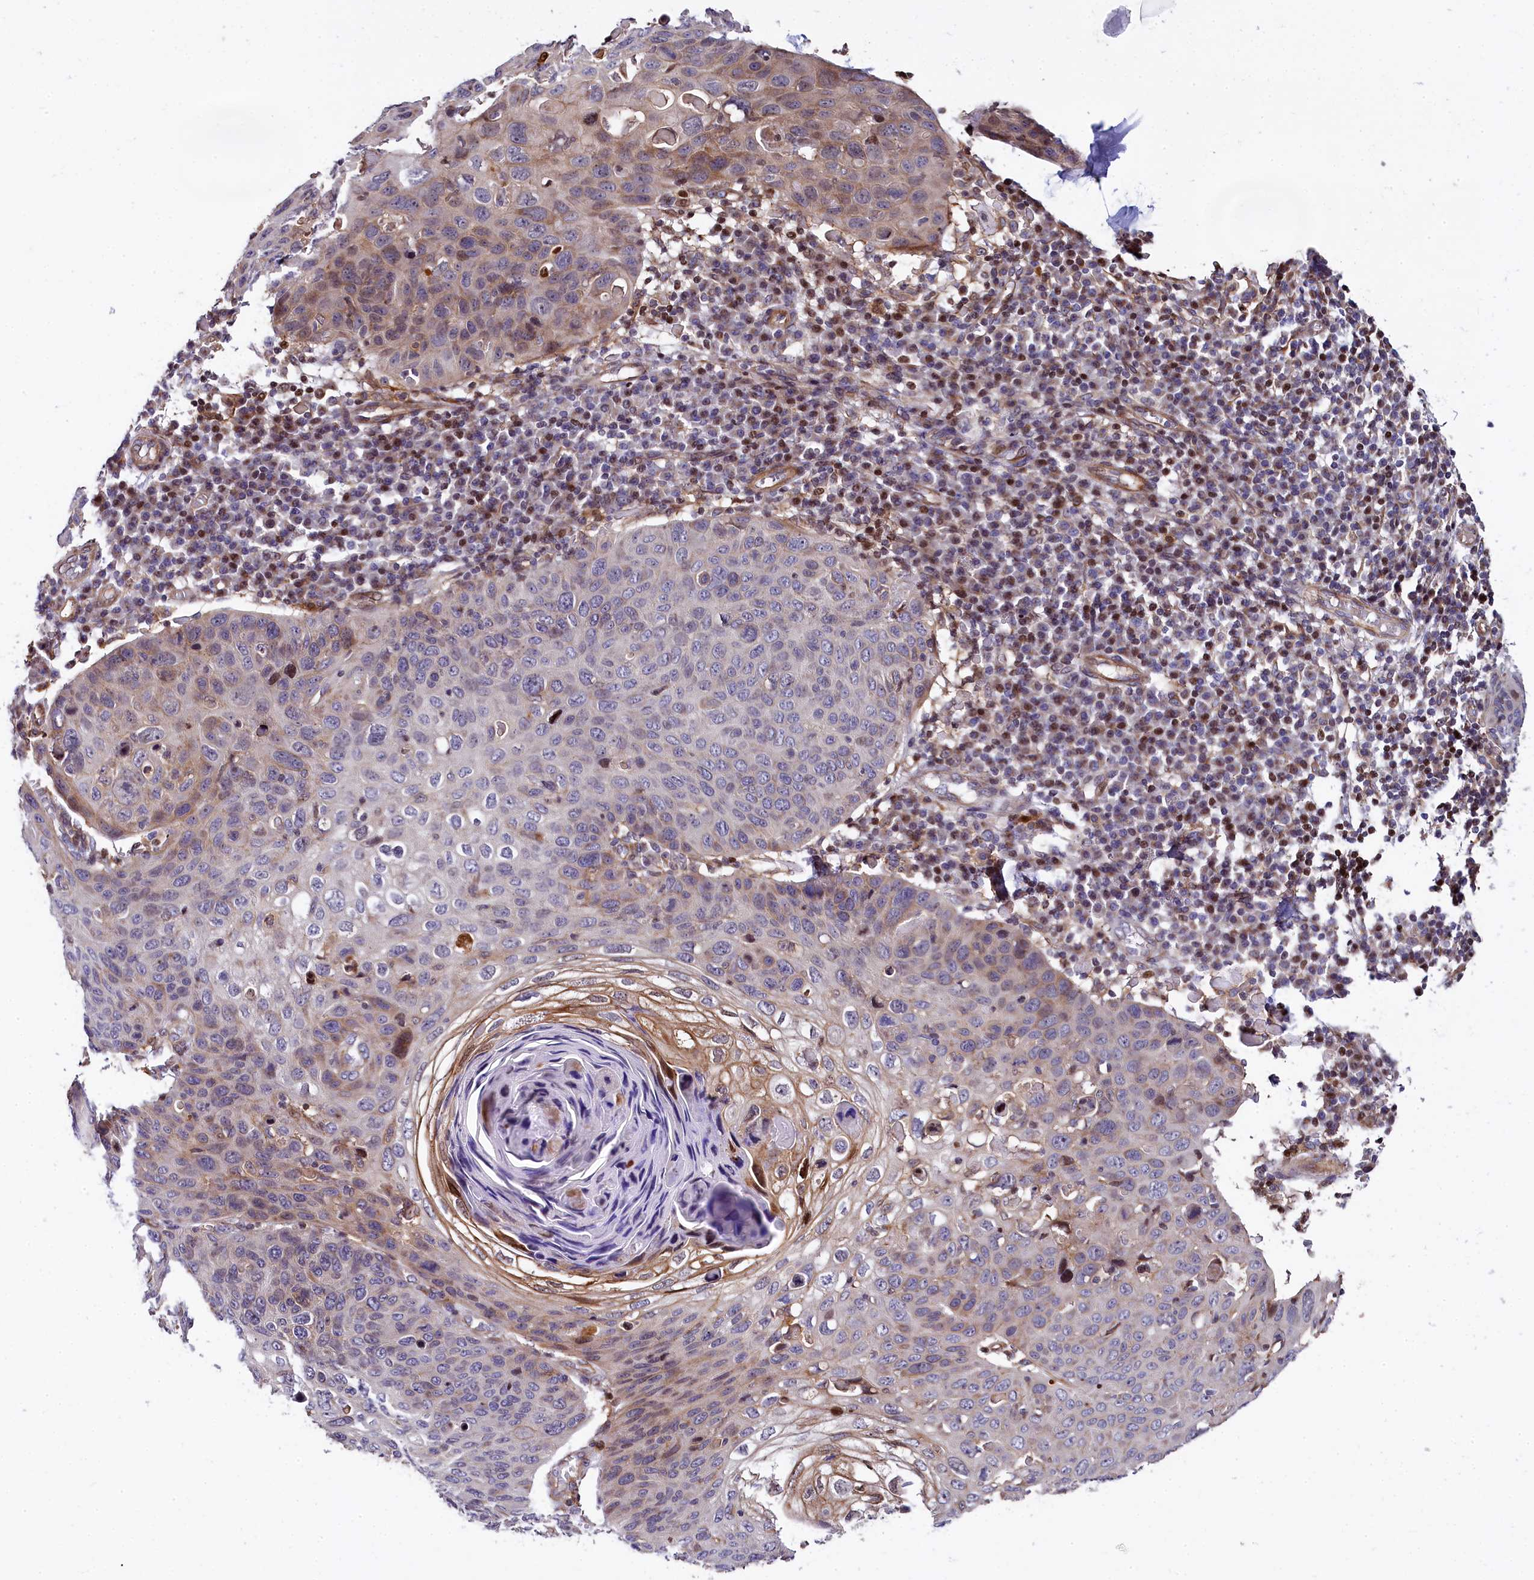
{"staining": {"intensity": "weak", "quantity": "<25%", "location": "cytoplasmic/membranous,nuclear"}, "tissue": "skin cancer", "cell_type": "Tumor cells", "image_type": "cancer", "snomed": [{"axis": "morphology", "description": "Squamous cell carcinoma, NOS"}, {"axis": "topography", "description": "Skin"}], "caption": "DAB (3,3'-diaminobenzidine) immunohistochemical staining of human skin squamous cell carcinoma displays no significant staining in tumor cells.", "gene": "TGDS", "patient": {"sex": "female", "age": 90}}